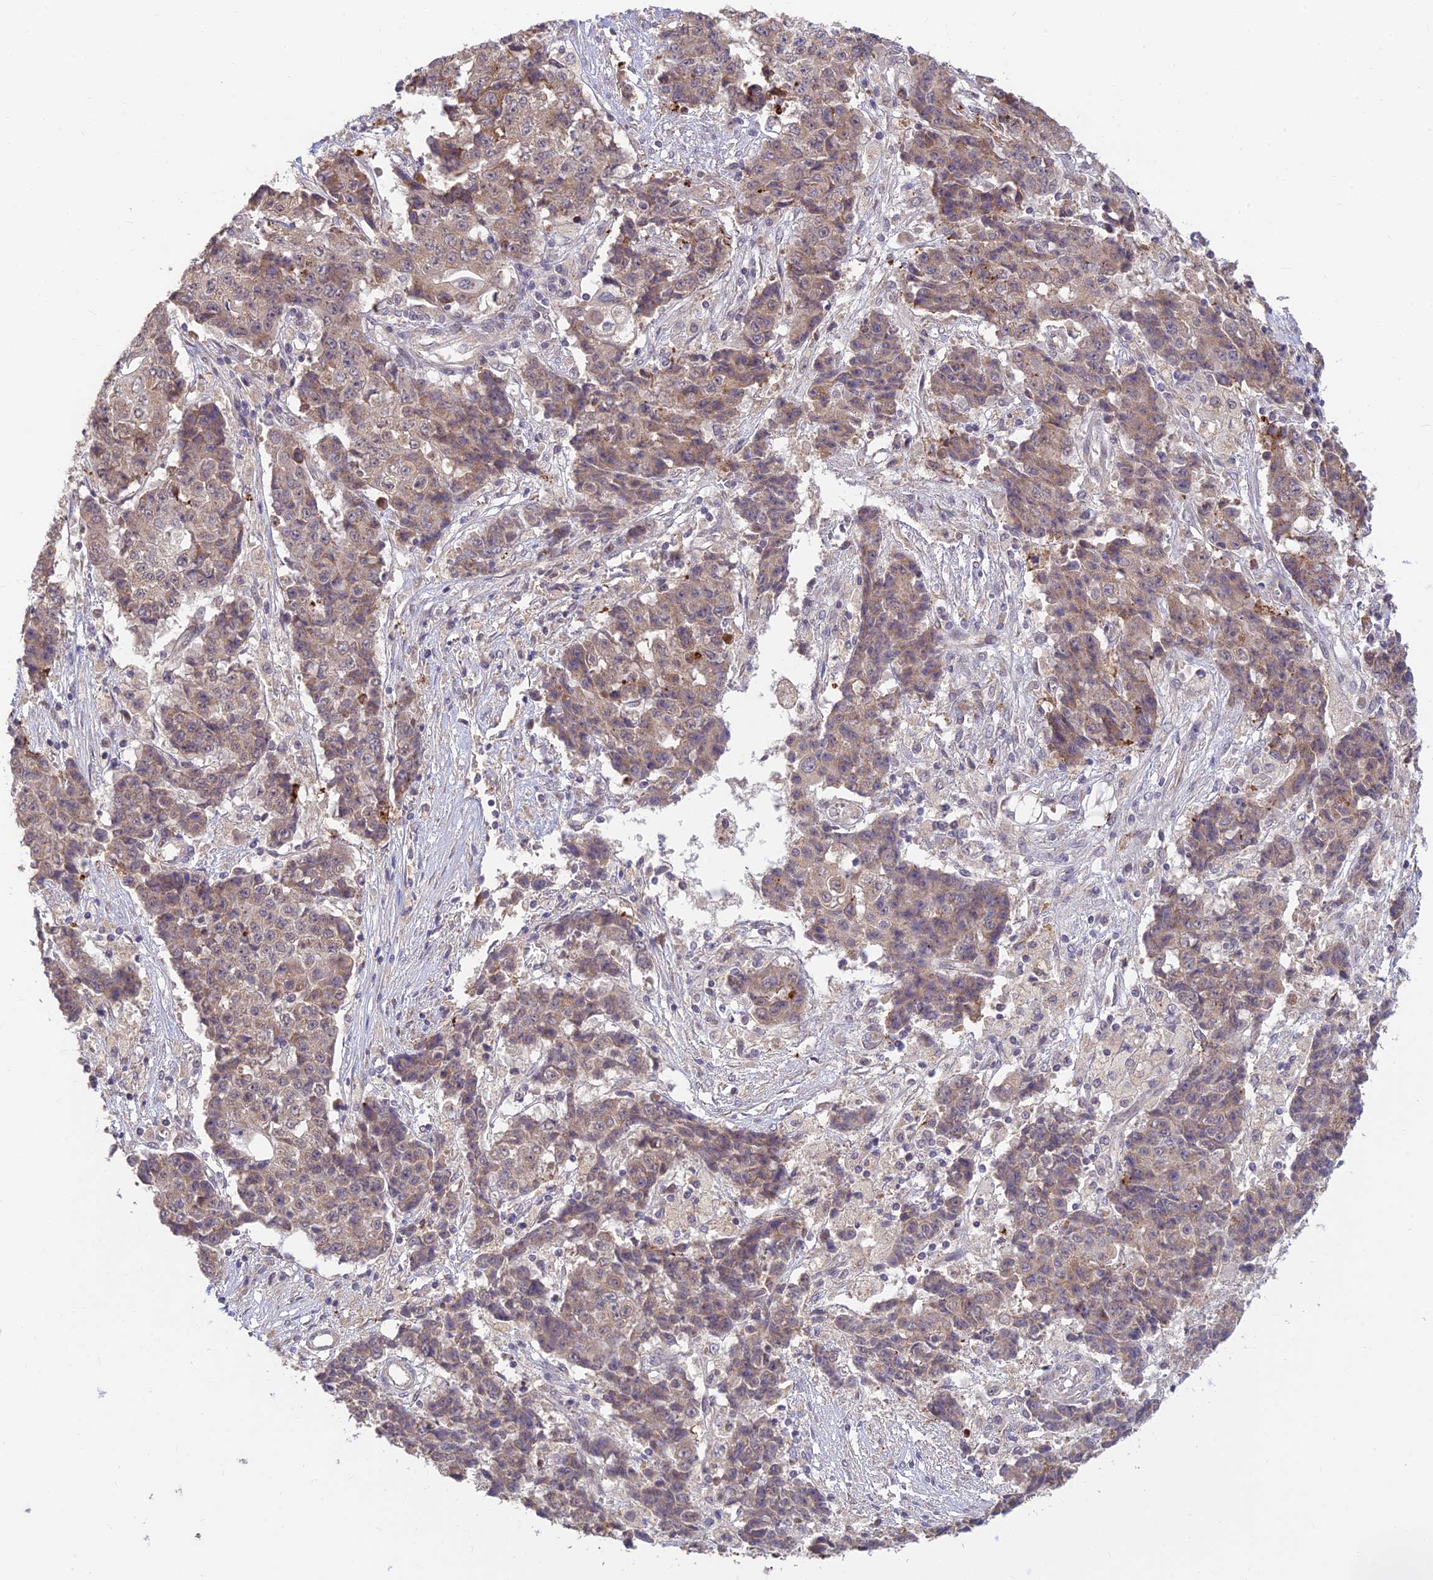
{"staining": {"intensity": "weak", "quantity": "<25%", "location": "cytoplasmic/membranous"}, "tissue": "ovarian cancer", "cell_type": "Tumor cells", "image_type": "cancer", "snomed": [{"axis": "morphology", "description": "Carcinoma, endometroid"}, {"axis": "topography", "description": "Ovary"}], "caption": "Immunohistochemistry micrograph of ovarian cancer (endometroid carcinoma) stained for a protein (brown), which reveals no positivity in tumor cells. The staining is performed using DAB (3,3'-diaminobenzidine) brown chromogen with nuclei counter-stained in using hematoxylin.", "gene": "ASPDH", "patient": {"sex": "female", "age": 42}}